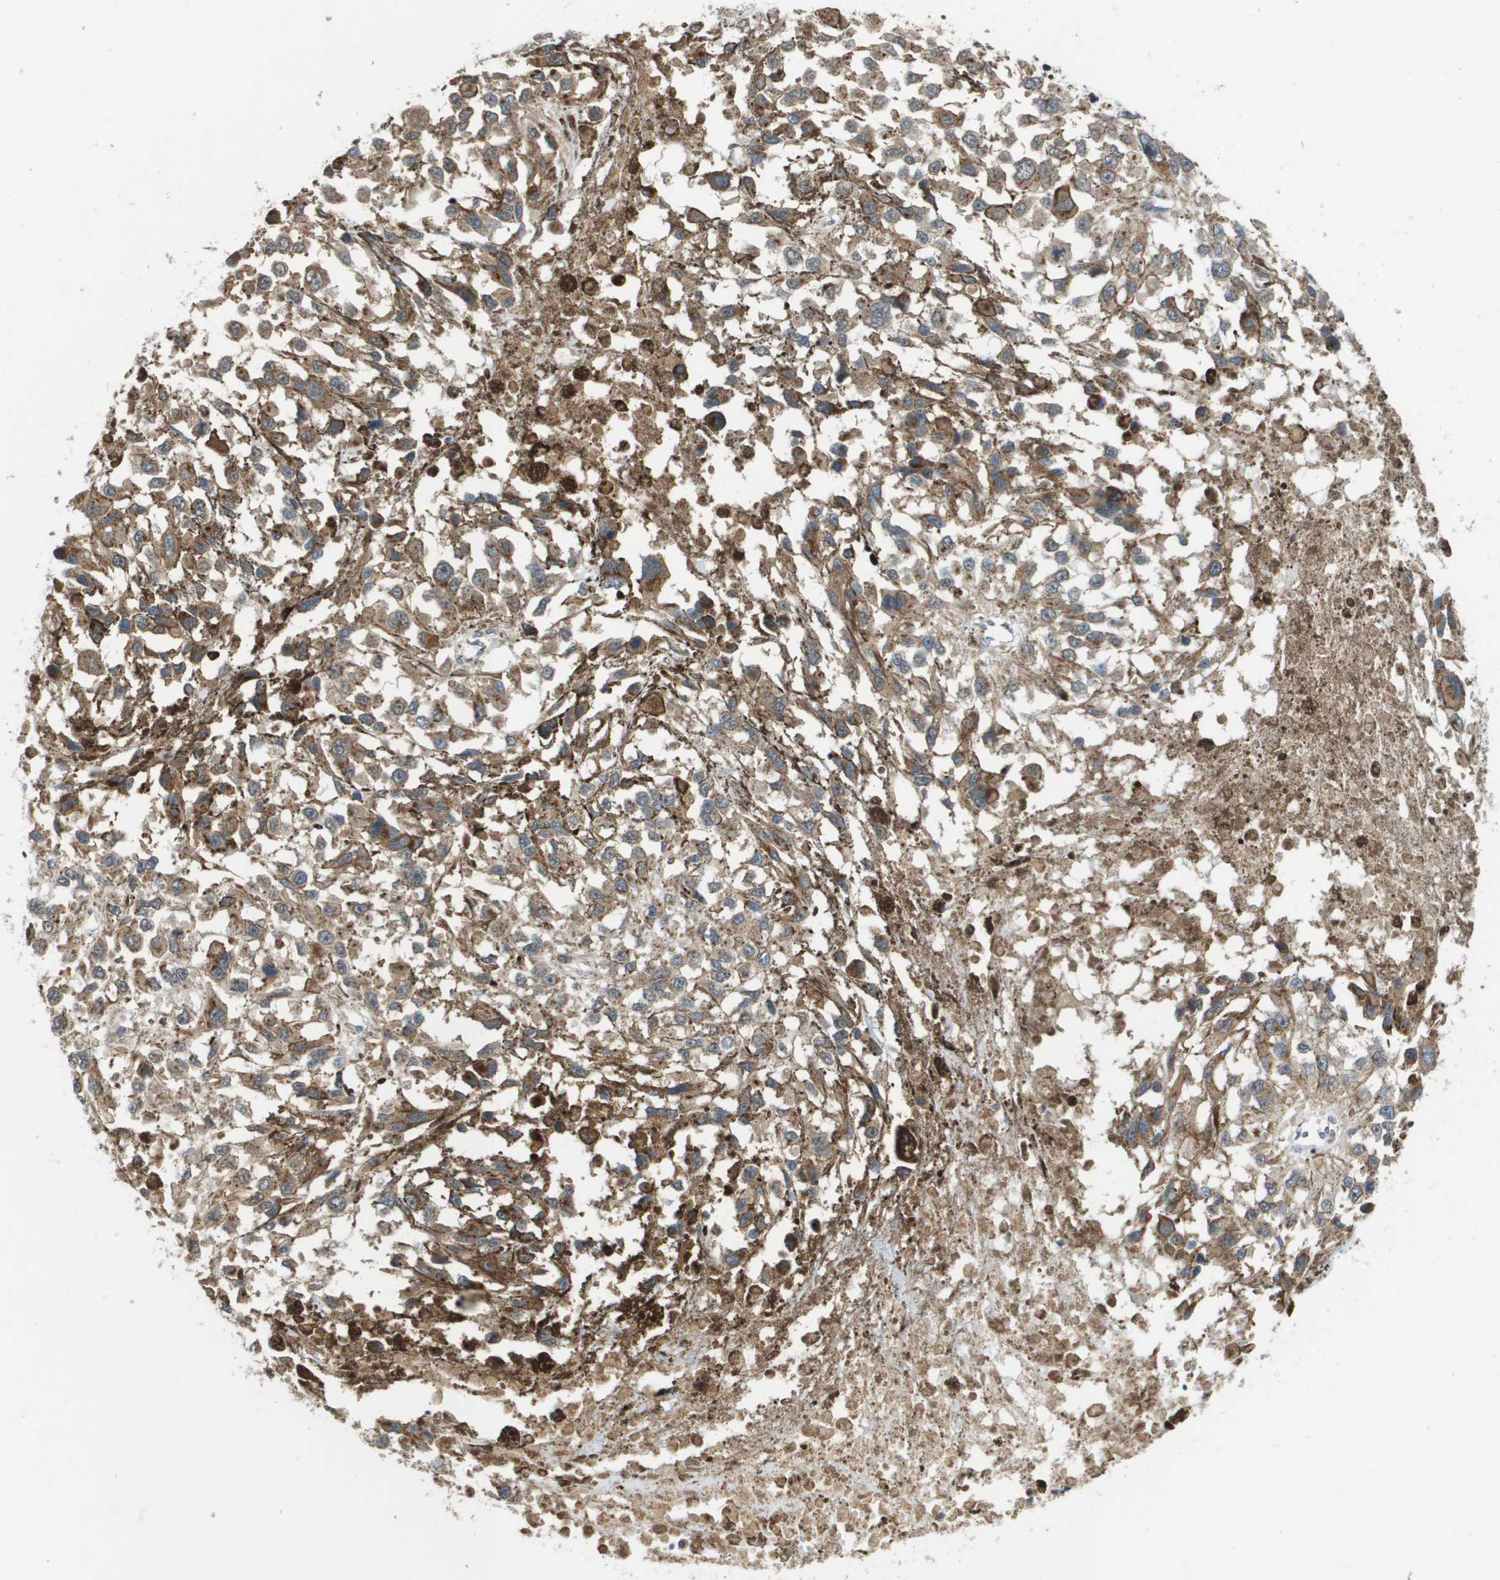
{"staining": {"intensity": "moderate", "quantity": ">75%", "location": "cytoplasmic/membranous"}, "tissue": "melanoma", "cell_type": "Tumor cells", "image_type": "cancer", "snomed": [{"axis": "morphology", "description": "Malignant melanoma, Metastatic site"}, {"axis": "topography", "description": "Lymph node"}], "caption": "Immunohistochemistry of human melanoma exhibits medium levels of moderate cytoplasmic/membranous expression in approximately >75% of tumor cells. The staining was performed using DAB to visualize the protein expression in brown, while the nuclei were stained in blue with hematoxylin (Magnification: 20x).", "gene": "PCK1", "patient": {"sex": "male", "age": 59}}